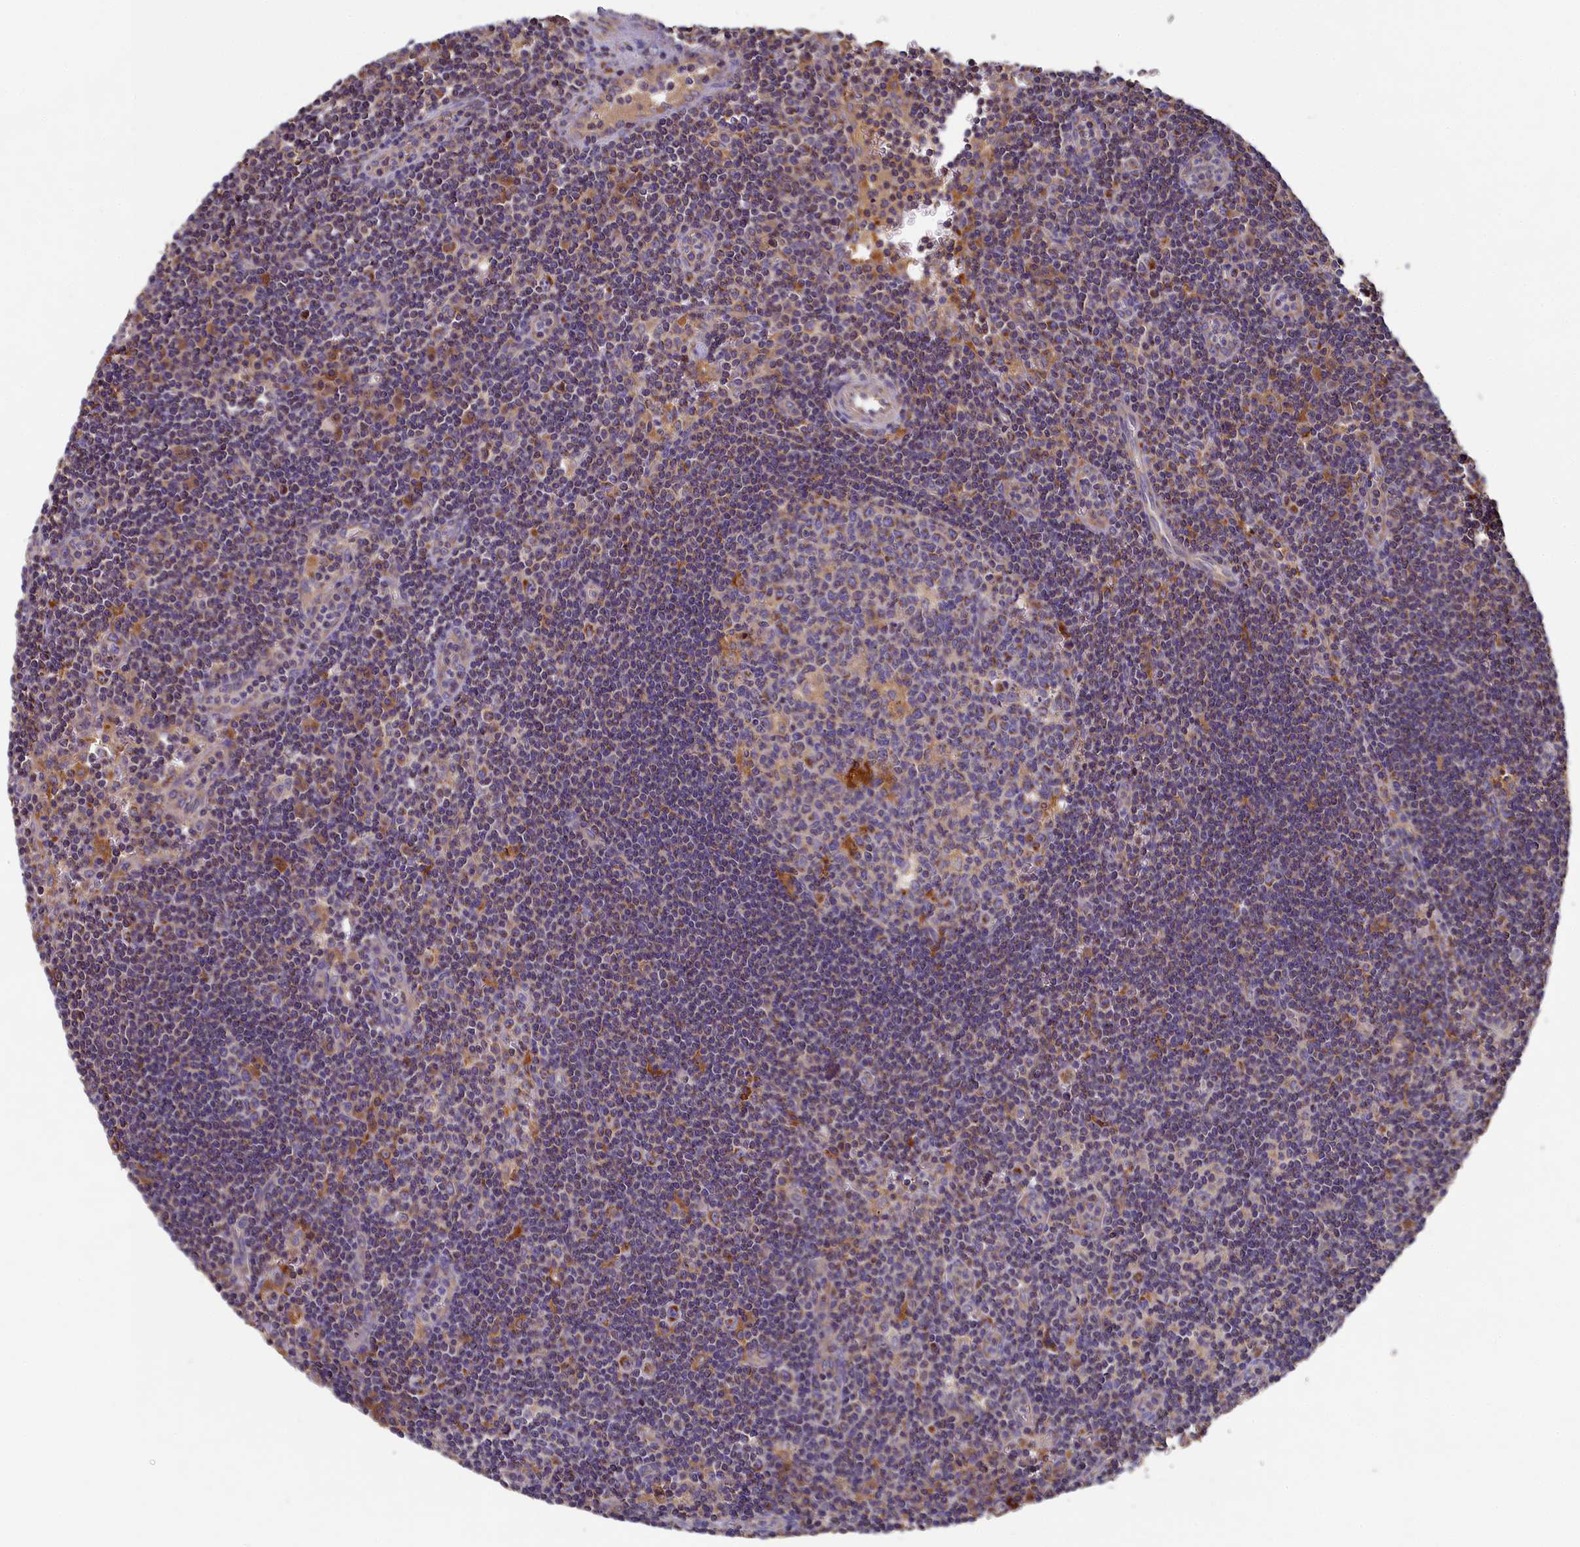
{"staining": {"intensity": "weak", "quantity": "<25%", "location": "cytoplasmic/membranous"}, "tissue": "lymph node", "cell_type": "Germinal center cells", "image_type": "normal", "snomed": [{"axis": "morphology", "description": "Normal tissue, NOS"}, {"axis": "topography", "description": "Lymph node"}], "caption": "Immunohistochemistry (IHC) micrograph of benign lymph node: lymph node stained with DAB (3,3'-diaminobenzidine) shows no significant protein positivity in germinal center cells.", "gene": "SEC31B", "patient": {"sex": "female", "age": 32}}